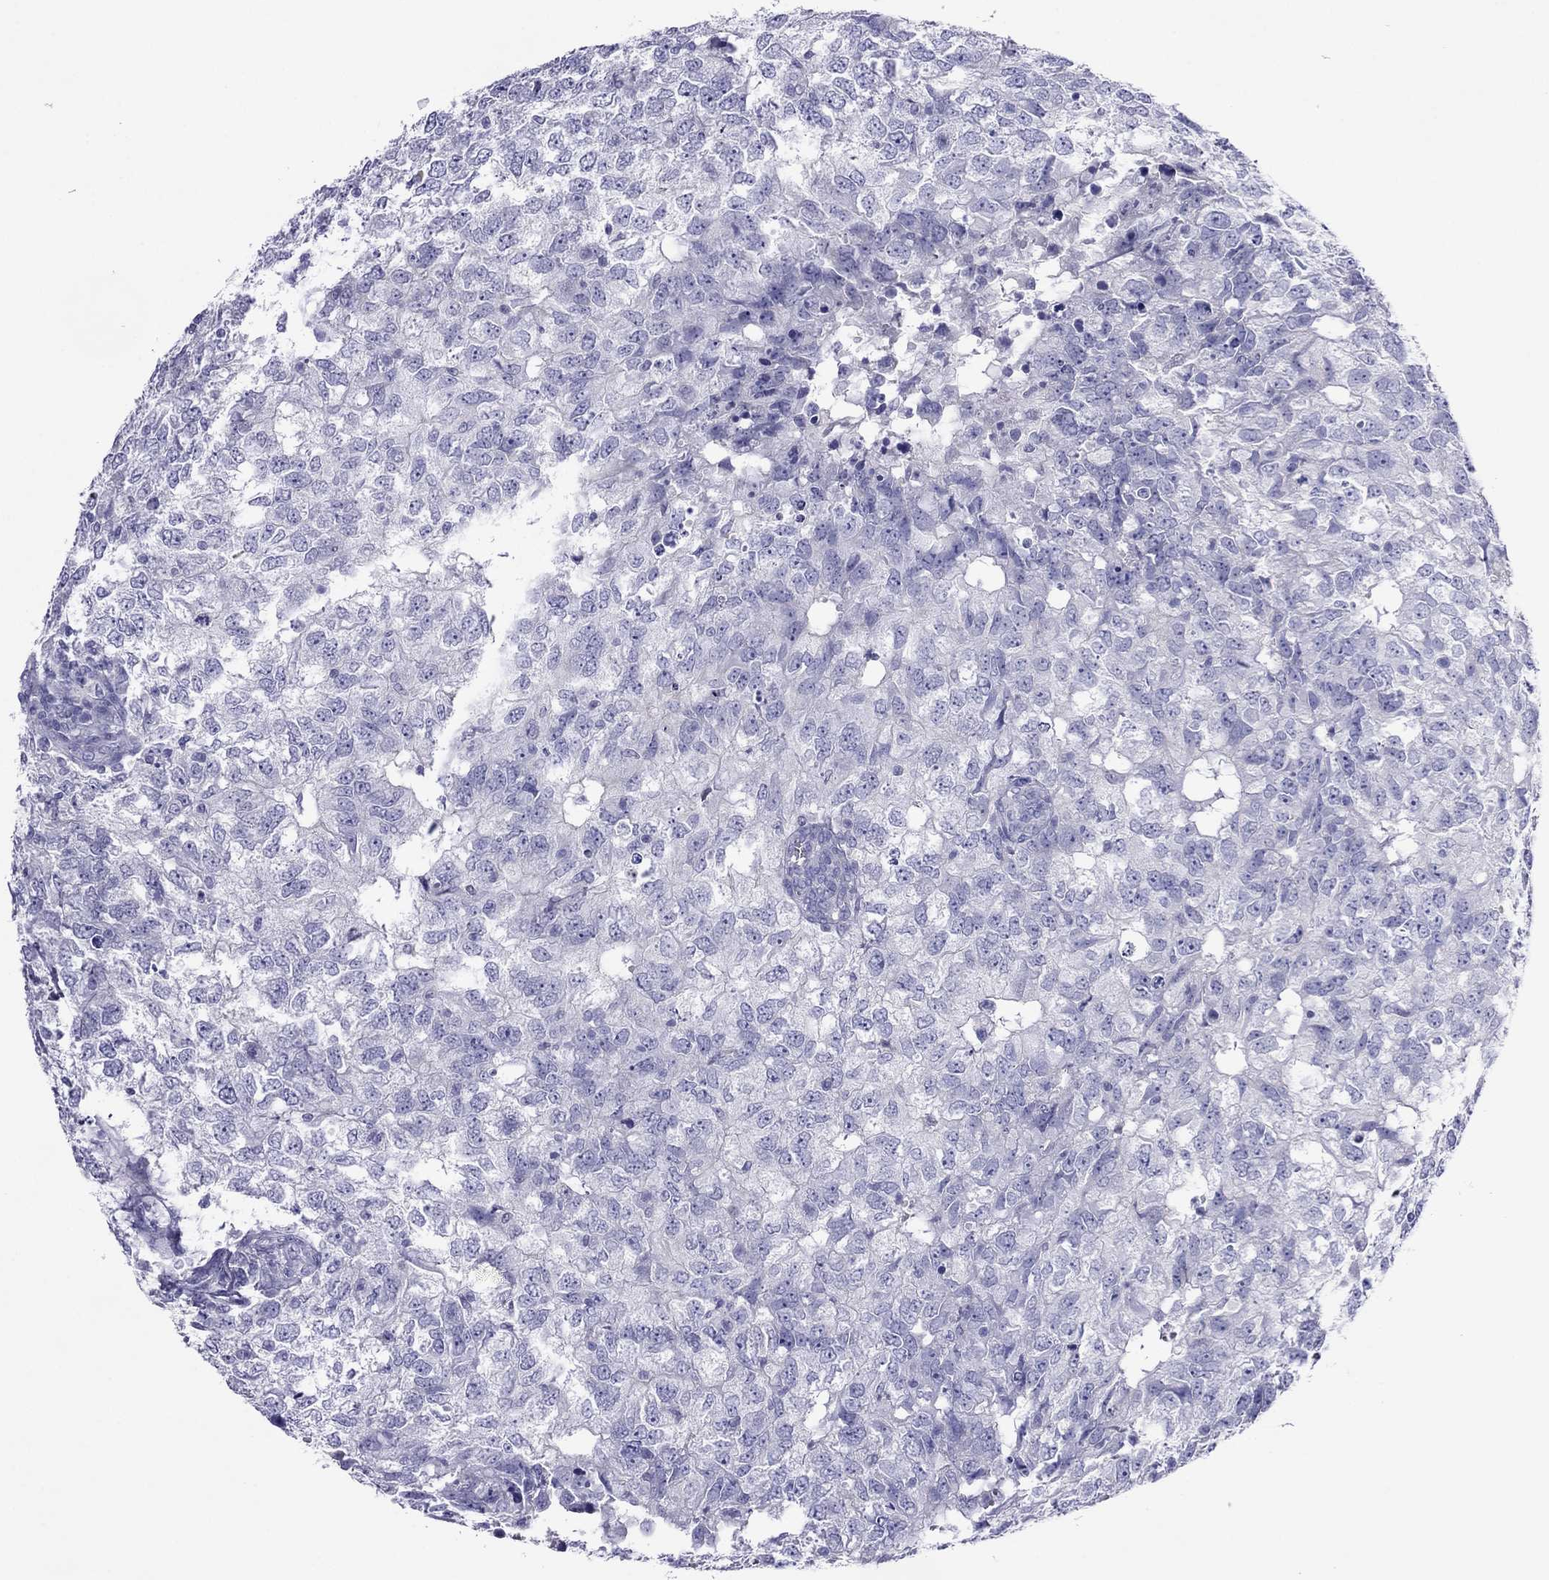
{"staining": {"intensity": "negative", "quantity": "none", "location": "none"}, "tissue": "breast cancer", "cell_type": "Tumor cells", "image_type": "cancer", "snomed": [{"axis": "morphology", "description": "Duct carcinoma"}, {"axis": "topography", "description": "Breast"}], "caption": "Human breast cancer (invasive ductal carcinoma) stained for a protein using IHC exhibits no staining in tumor cells.", "gene": "PCDHA6", "patient": {"sex": "female", "age": 30}}